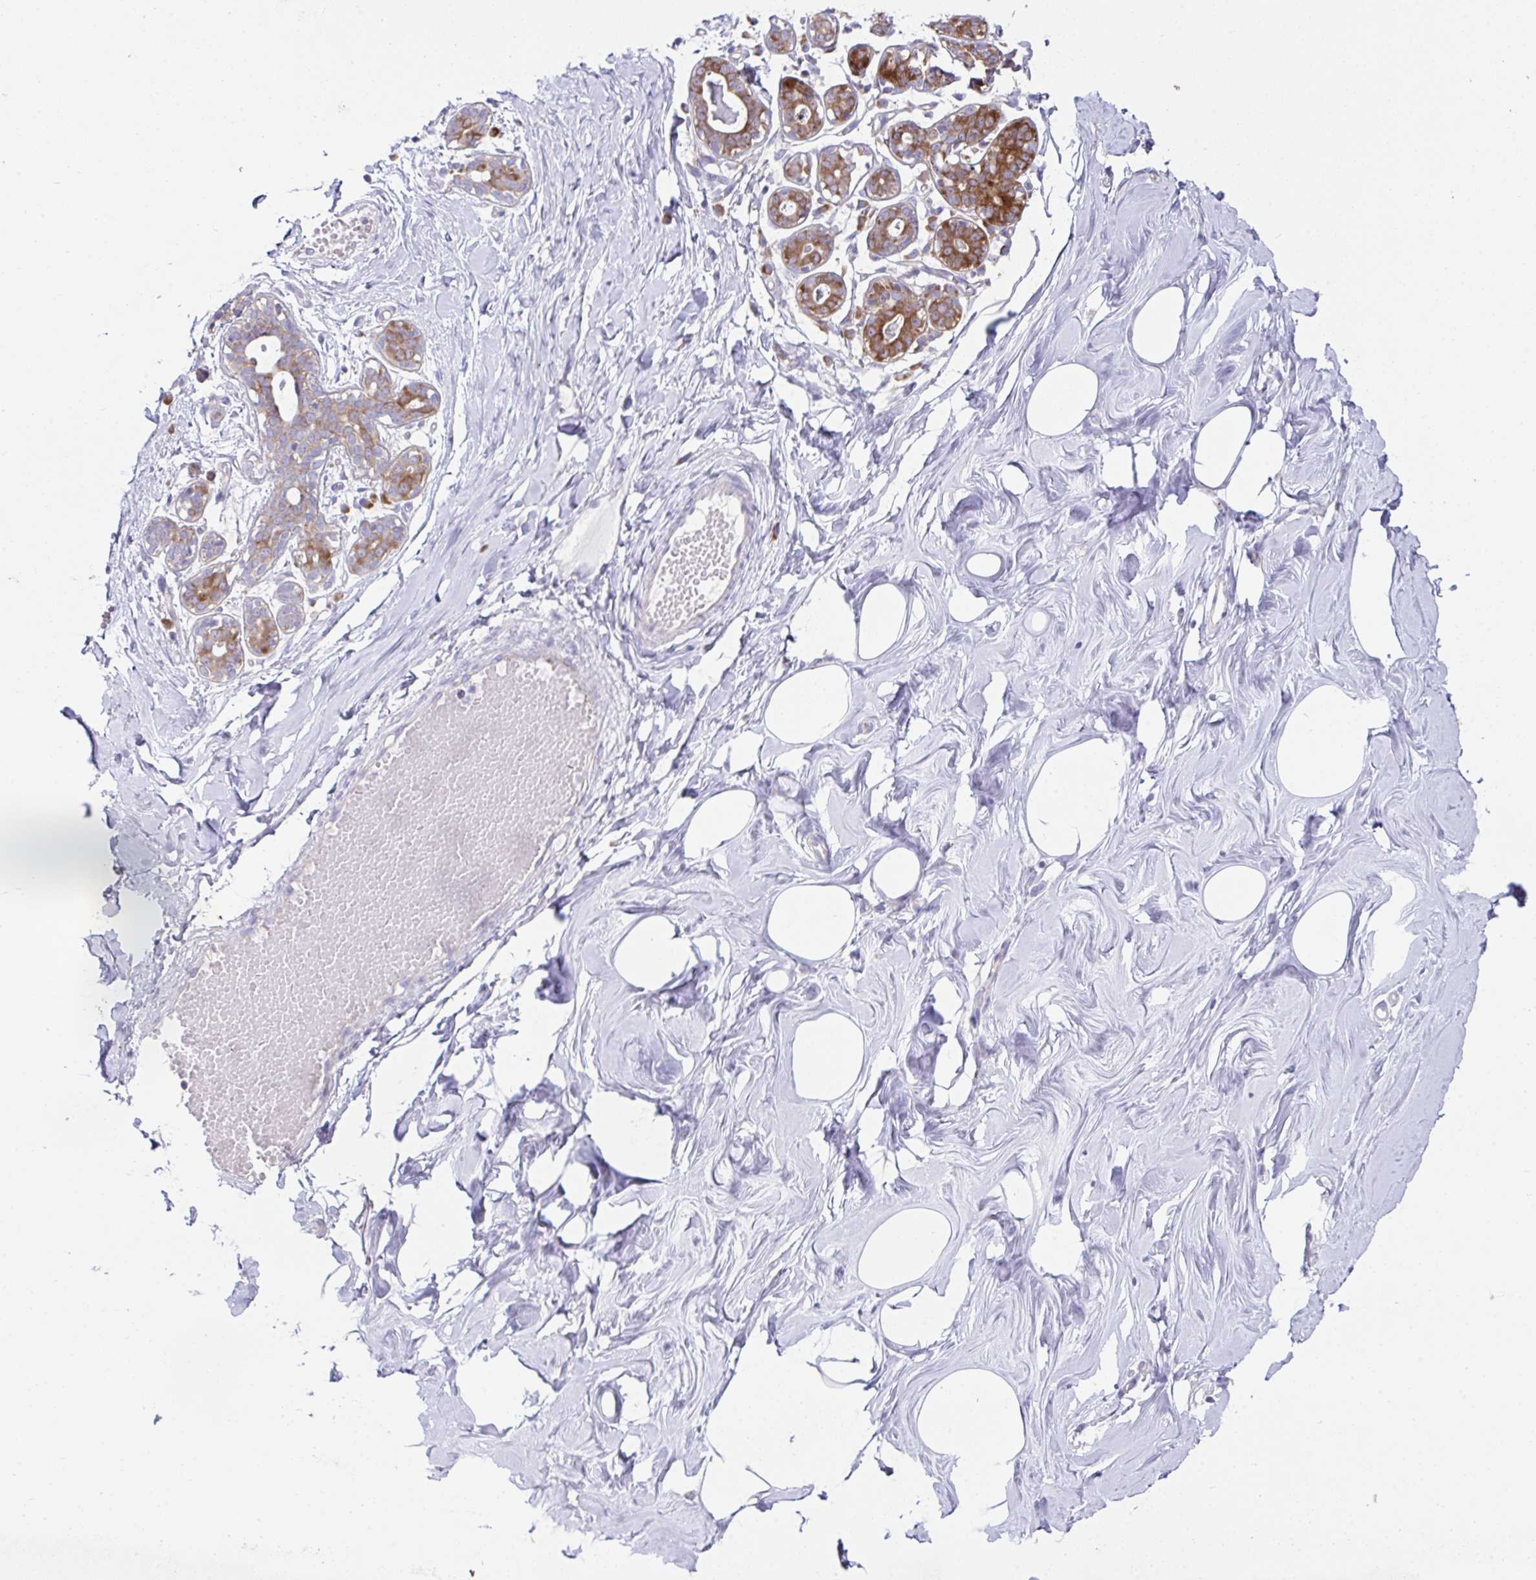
{"staining": {"intensity": "negative", "quantity": "none", "location": "none"}, "tissue": "breast", "cell_type": "Adipocytes", "image_type": "normal", "snomed": [{"axis": "morphology", "description": "Normal tissue, NOS"}, {"axis": "topography", "description": "Breast"}], "caption": "Immunohistochemical staining of benign human breast shows no significant staining in adipocytes. (Stains: DAB (3,3'-diaminobenzidine) immunohistochemistry (IHC) with hematoxylin counter stain, Microscopy: brightfield microscopy at high magnification).", "gene": "FAU", "patient": {"sex": "female", "age": 27}}